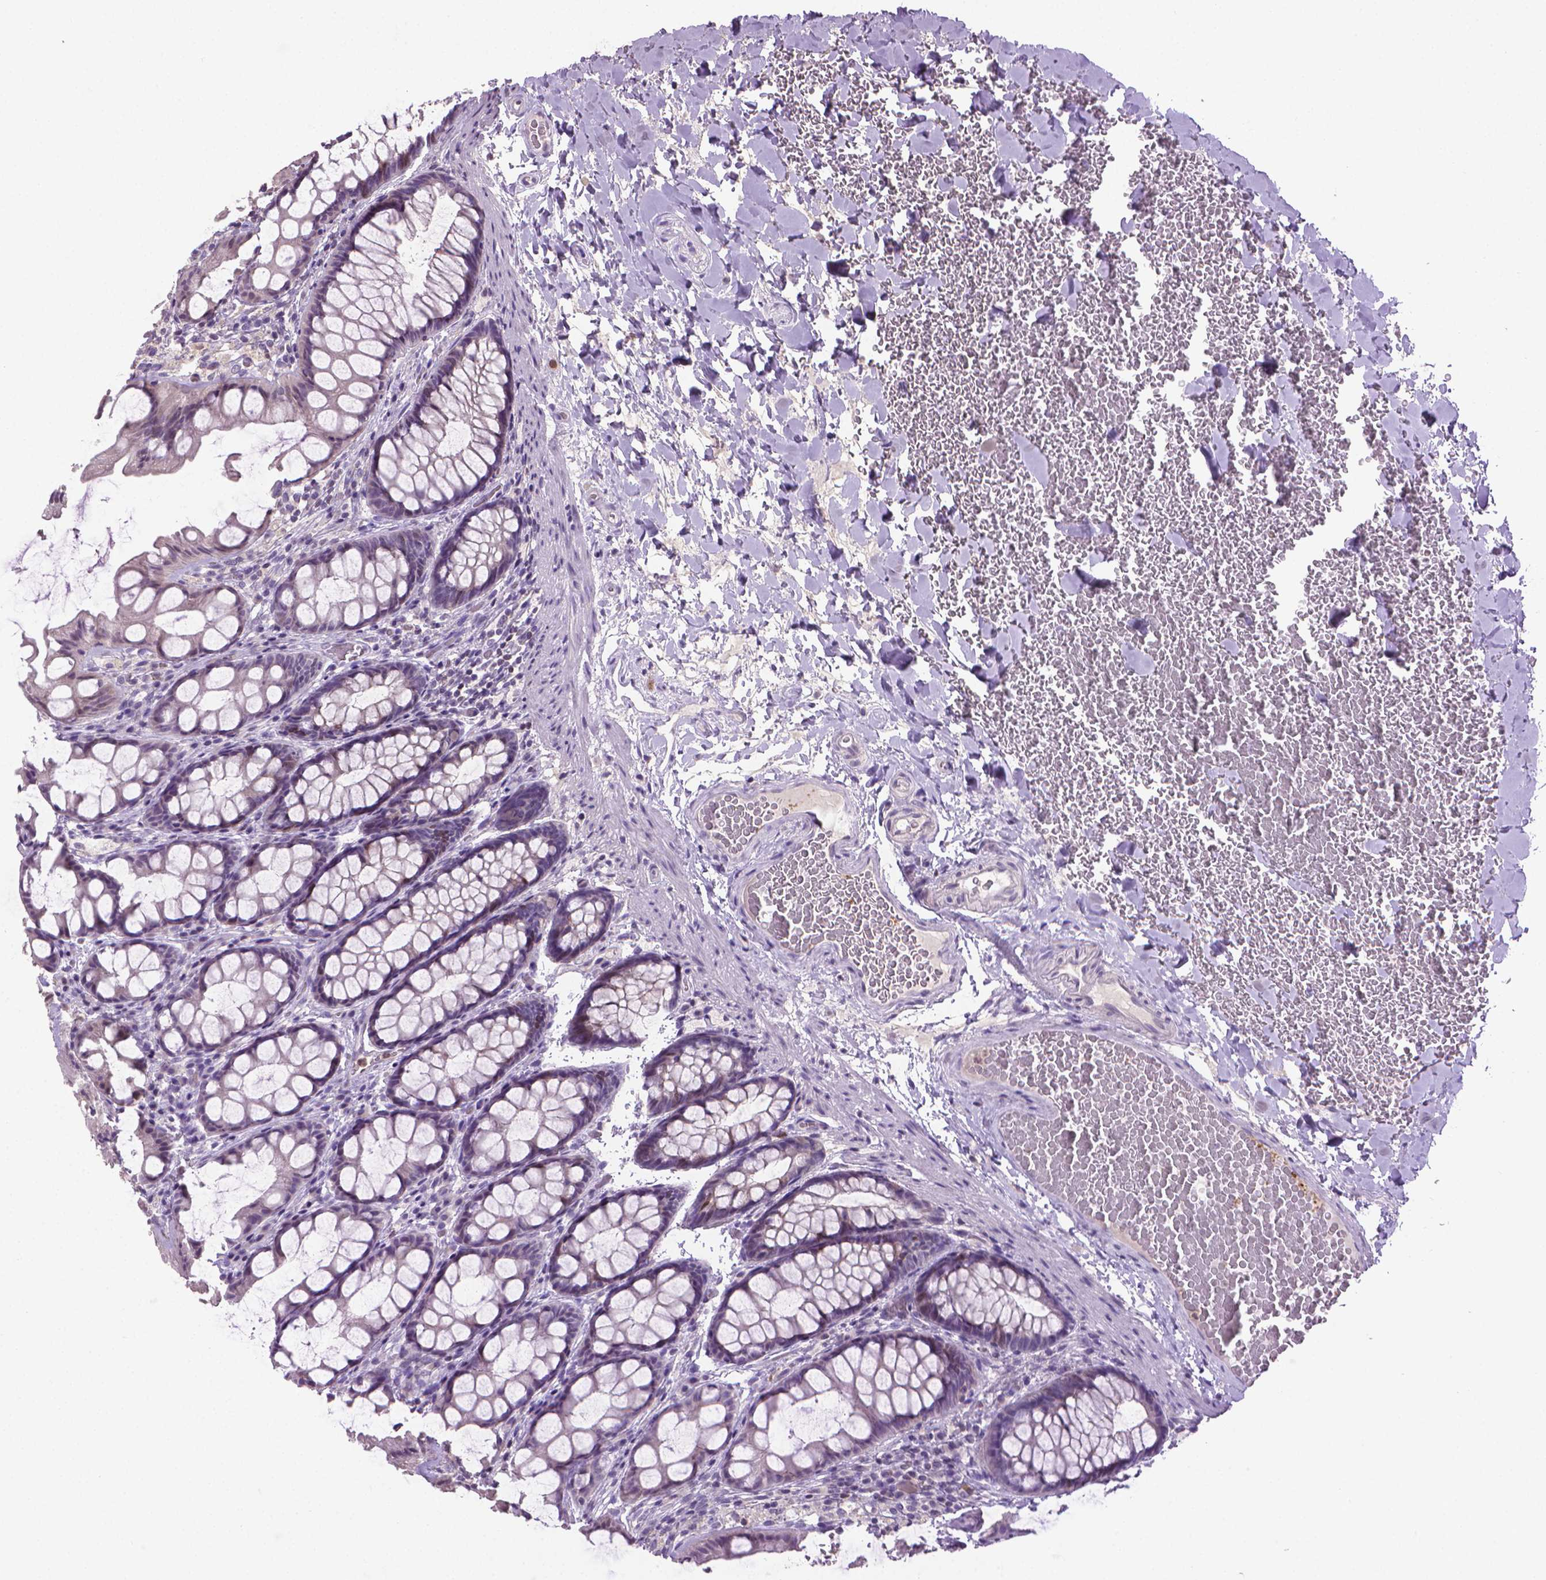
{"staining": {"intensity": "negative", "quantity": "none", "location": "none"}, "tissue": "colon", "cell_type": "Endothelial cells", "image_type": "normal", "snomed": [{"axis": "morphology", "description": "Normal tissue, NOS"}, {"axis": "topography", "description": "Colon"}], "caption": "An image of colon stained for a protein displays no brown staining in endothelial cells. (DAB immunohistochemistry, high magnification).", "gene": "CDKN2D", "patient": {"sex": "male", "age": 47}}